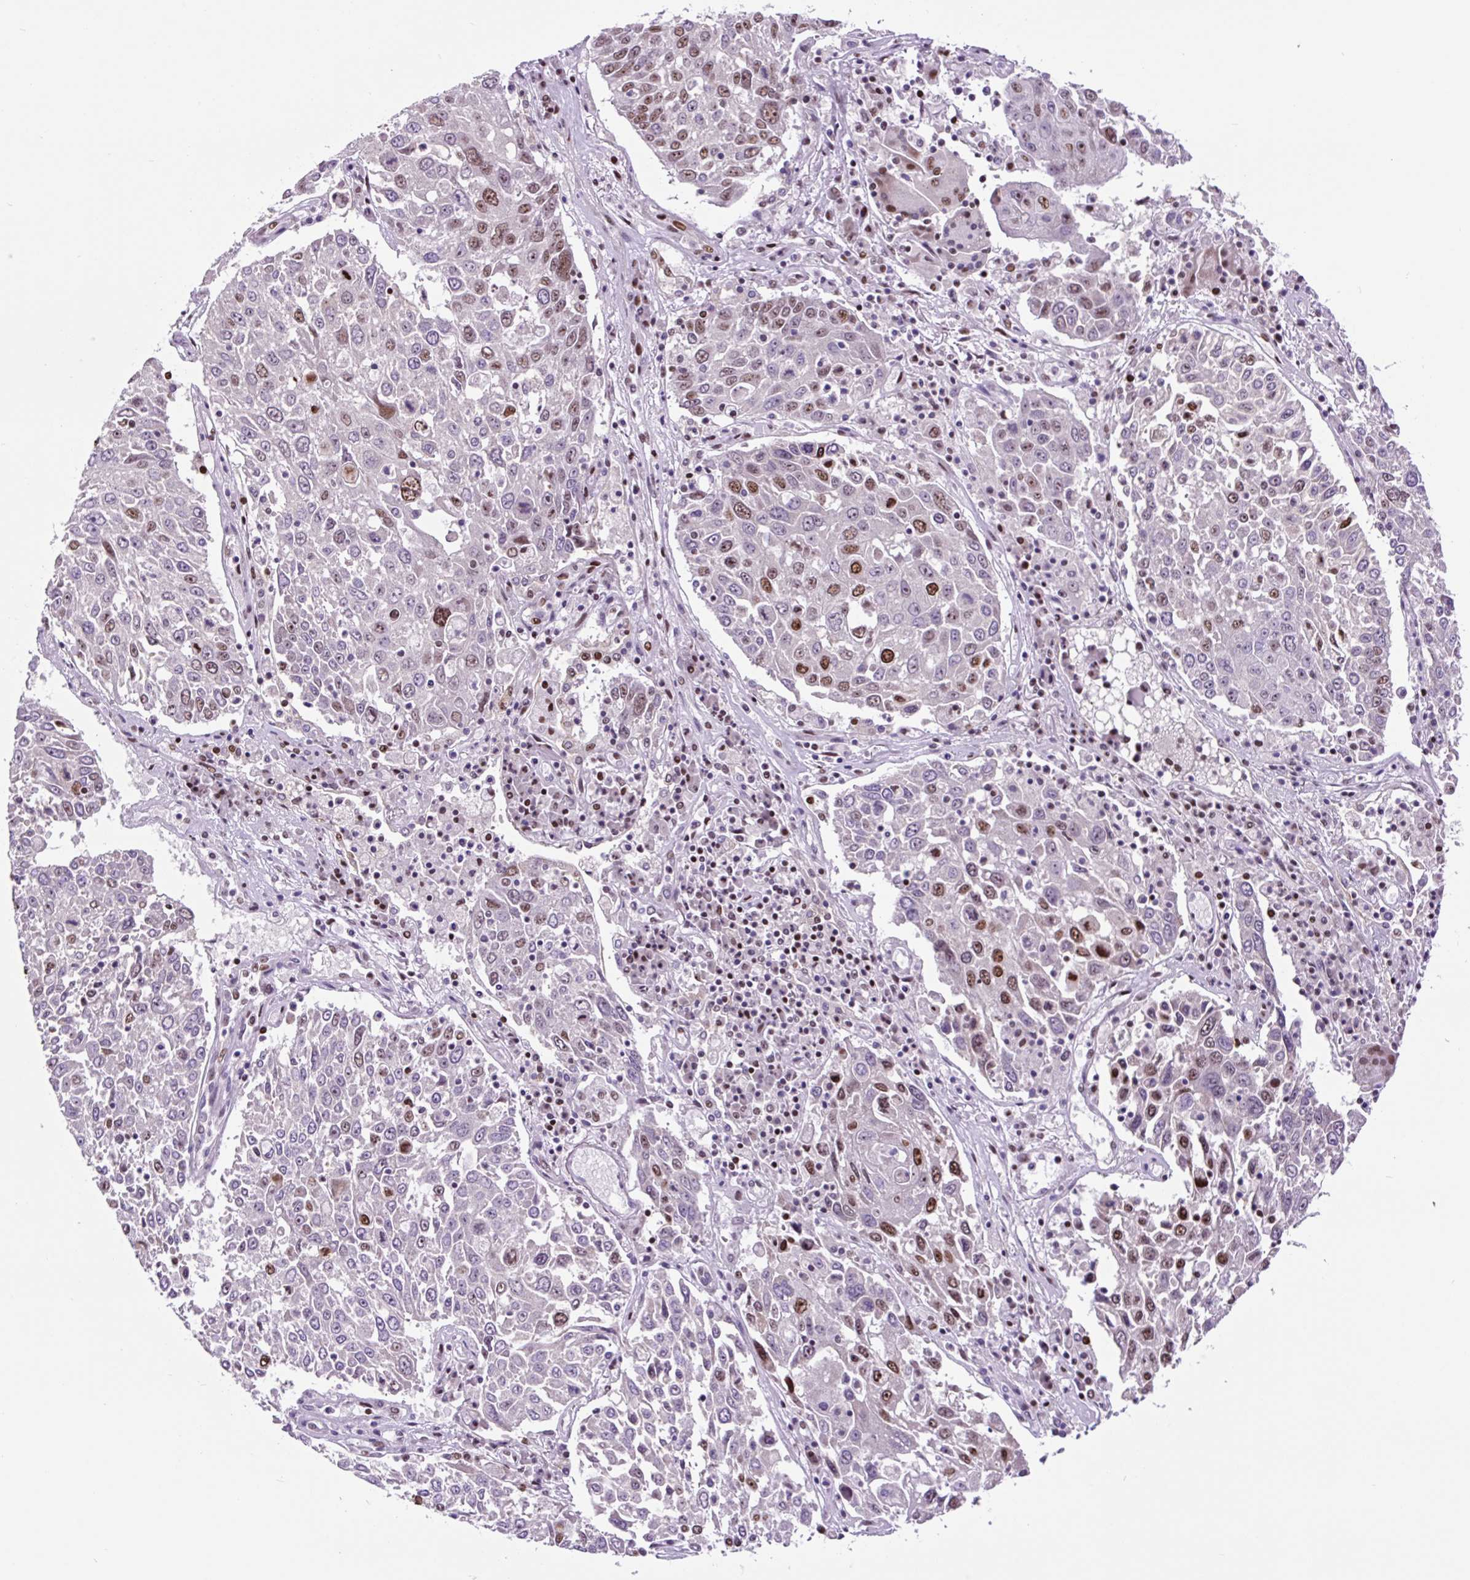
{"staining": {"intensity": "strong", "quantity": "<25%", "location": "nuclear"}, "tissue": "lung cancer", "cell_type": "Tumor cells", "image_type": "cancer", "snomed": [{"axis": "morphology", "description": "Squamous cell carcinoma, NOS"}, {"axis": "topography", "description": "Lung"}], "caption": "A brown stain shows strong nuclear positivity of a protein in human lung squamous cell carcinoma tumor cells. (IHC, brightfield microscopy, high magnification).", "gene": "TAF1A", "patient": {"sex": "male", "age": 65}}